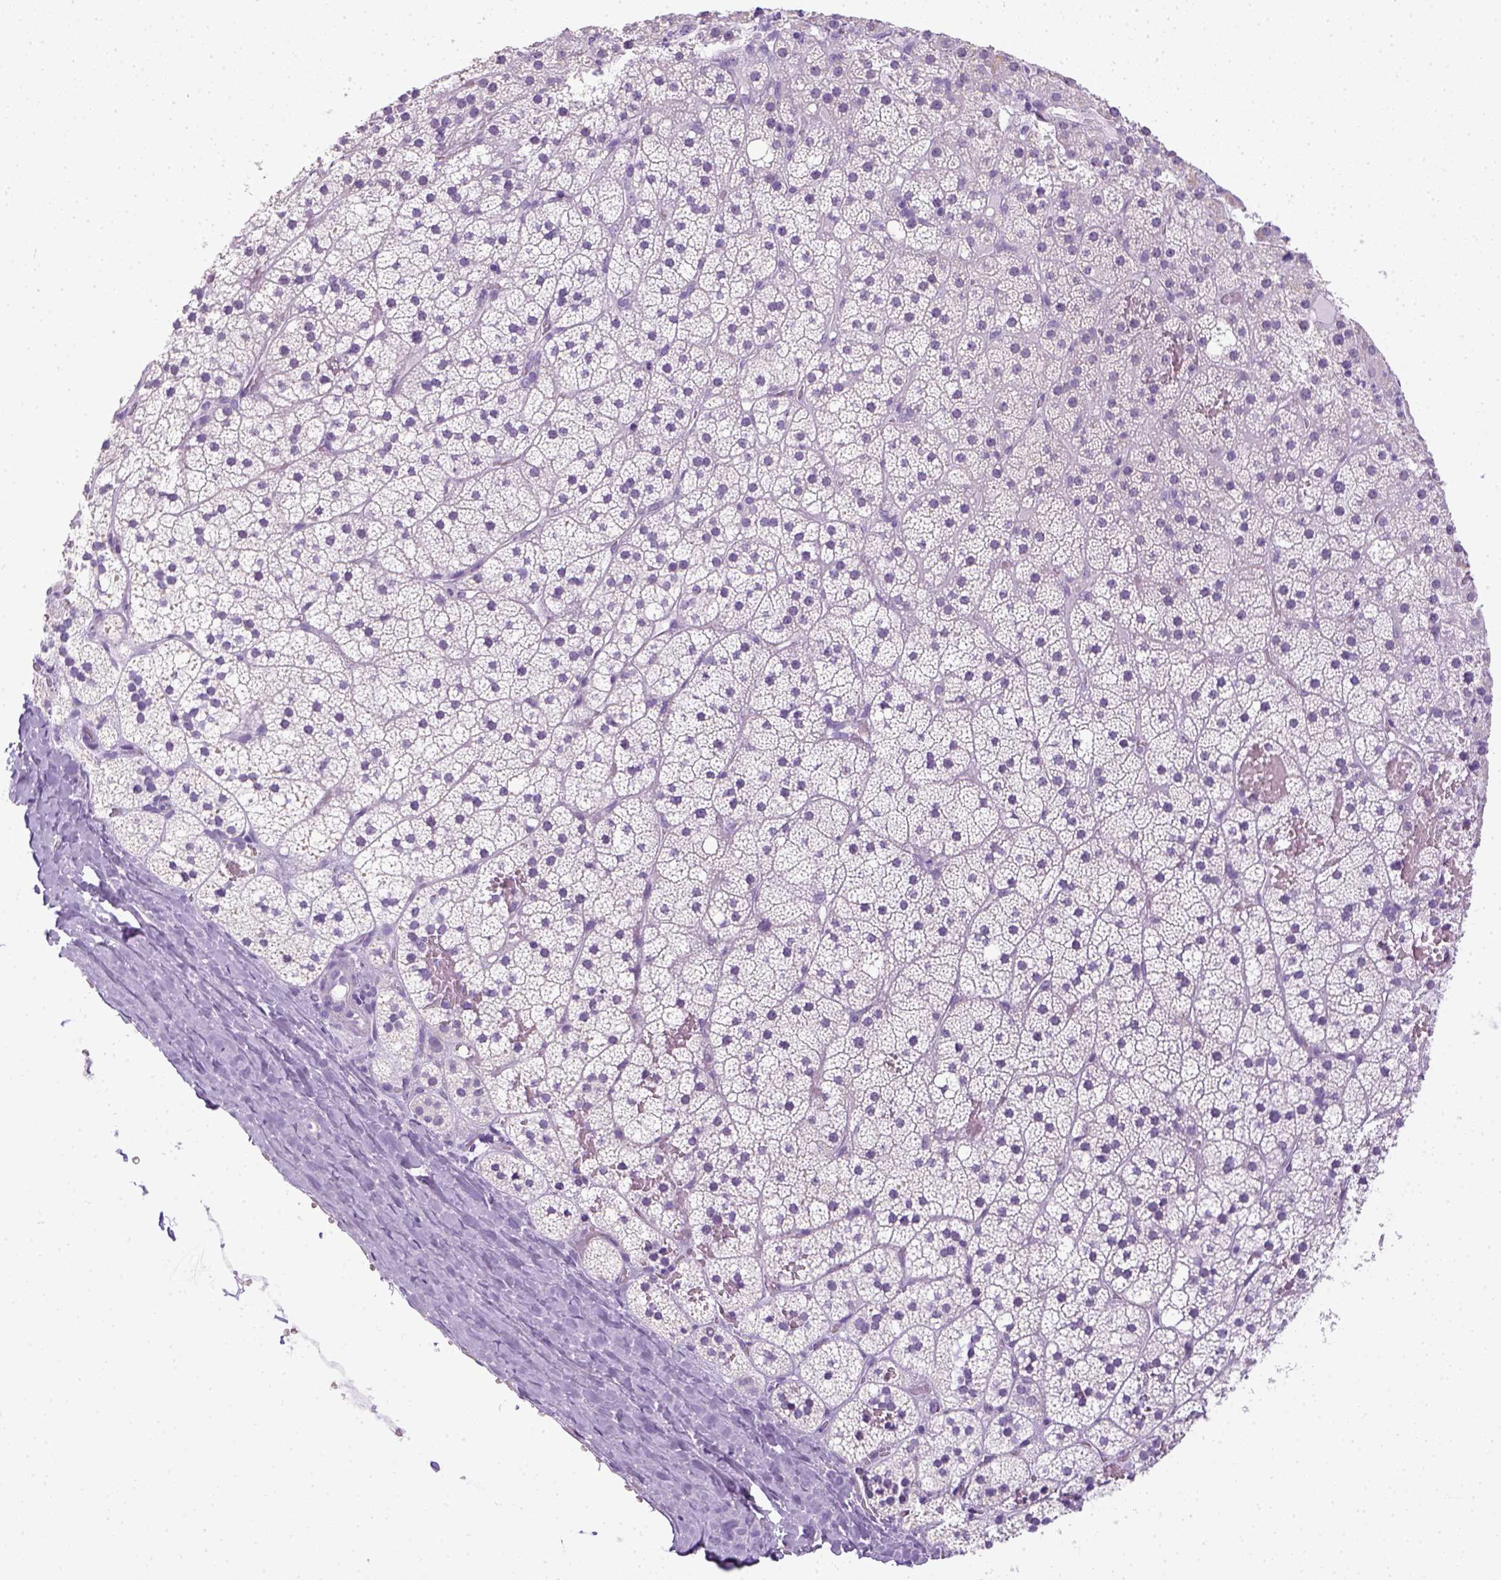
{"staining": {"intensity": "negative", "quantity": "none", "location": "none"}, "tissue": "adrenal gland", "cell_type": "Glandular cells", "image_type": "normal", "snomed": [{"axis": "morphology", "description": "Normal tissue, NOS"}, {"axis": "topography", "description": "Adrenal gland"}], "caption": "An IHC micrograph of benign adrenal gland is shown. There is no staining in glandular cells of adrenal gland.", "gene": "LGSN", "patient": {"sex": "male", "age": 53}}